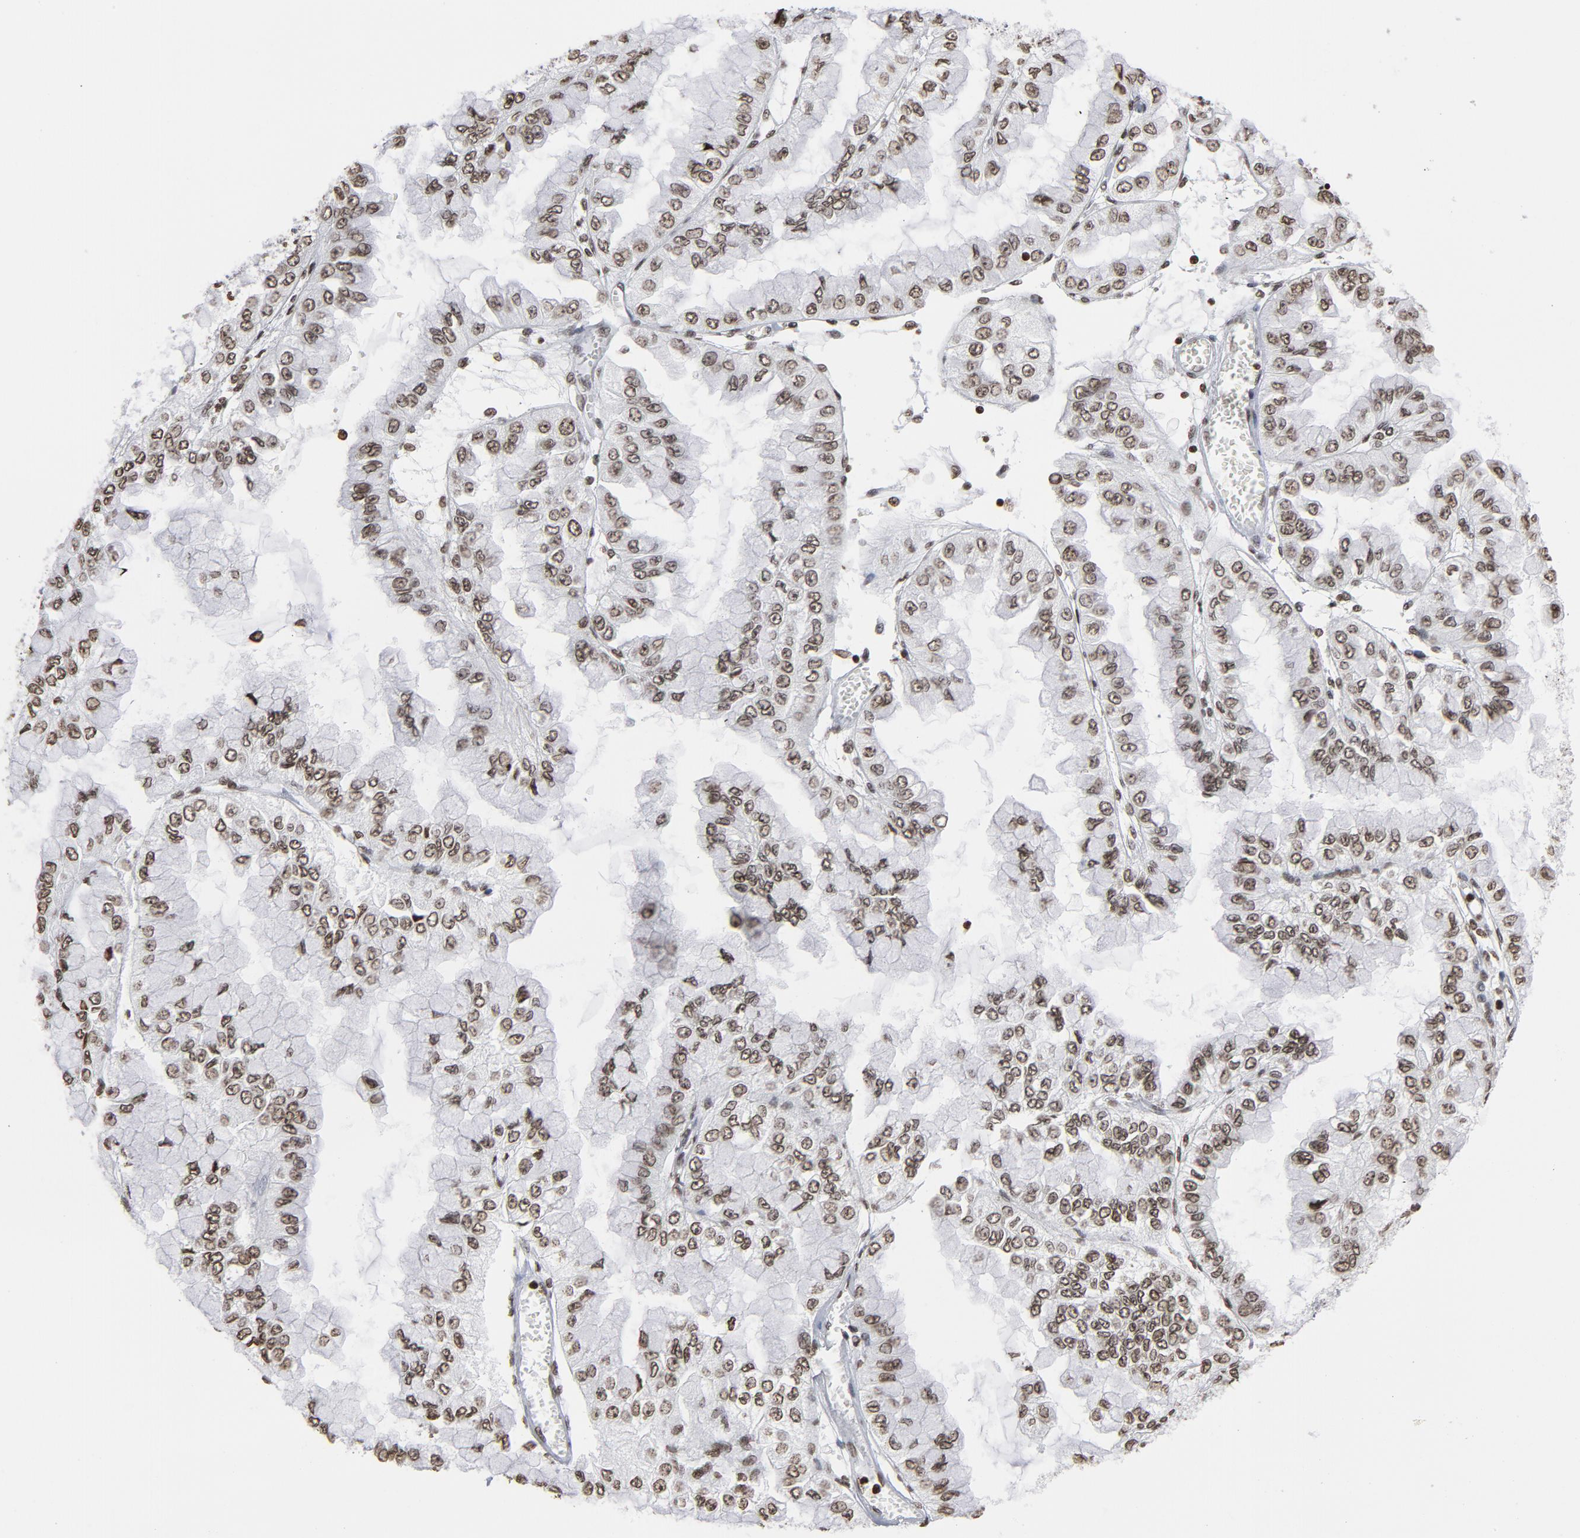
{"staining": {"intensity": "weak", "quantity": ">75%", "location": "nuclear"}, "tissue": "liver cancer", "cell_type": "Tumor cells", "image_type": "cancer", "snomed": [{"axis": "morphology", "description": "Cholangiocarcinoma"}, {"axis": "topography", "description": "Liver"}], "caption": "An immunohistochemistry (IHC) image of tumor tissue is shown. Protein staining in brown shows weak nuclear positivity in cholangiocarcinoma (liver) within tumor cells.", "gene": "H2AC12", "patient": {"sex": "female", "age": 79}}